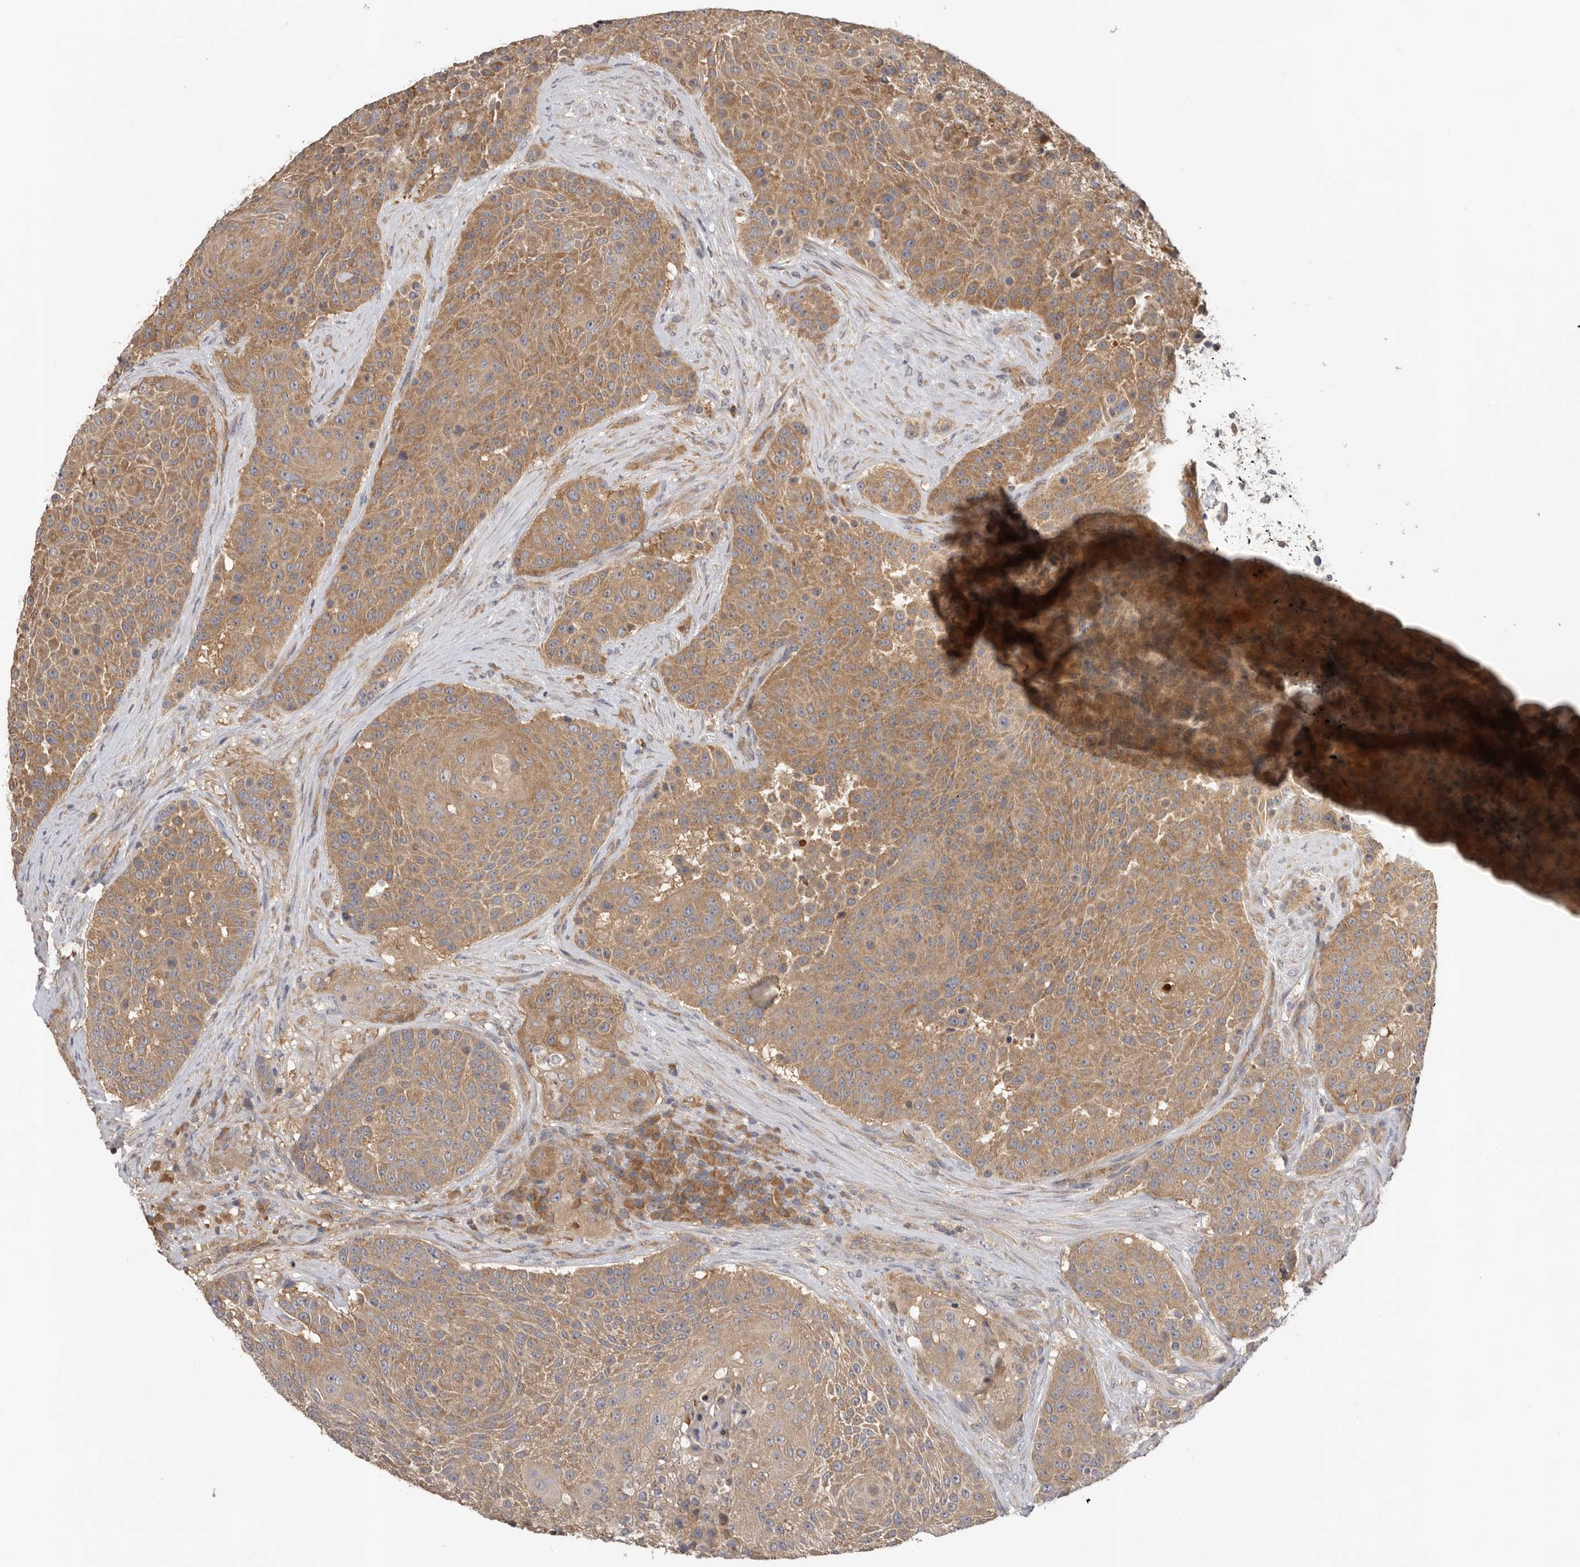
{"staining": {"intensity": "moderate", "quantity": ">75%", "location": "cytoplasmic/membranous"}, "tissue": "urothelial cancer", "cell_type": "Tumor cells", "image_type": "cancer", "snomed": [{"axis": "morphology", "description": "Urothelial carcinoma, High grade"}, {"axis": "topography", "description": "Urinary bladder"}], "caption": "Protein staining demonstrates moderate cytoplasmic/membranous expression in approximately >75% of tumor cells in high-grade urothelial carcinoma.", "gene": "PPP1R42", "patient": {"sex": "female", "age": 63}}